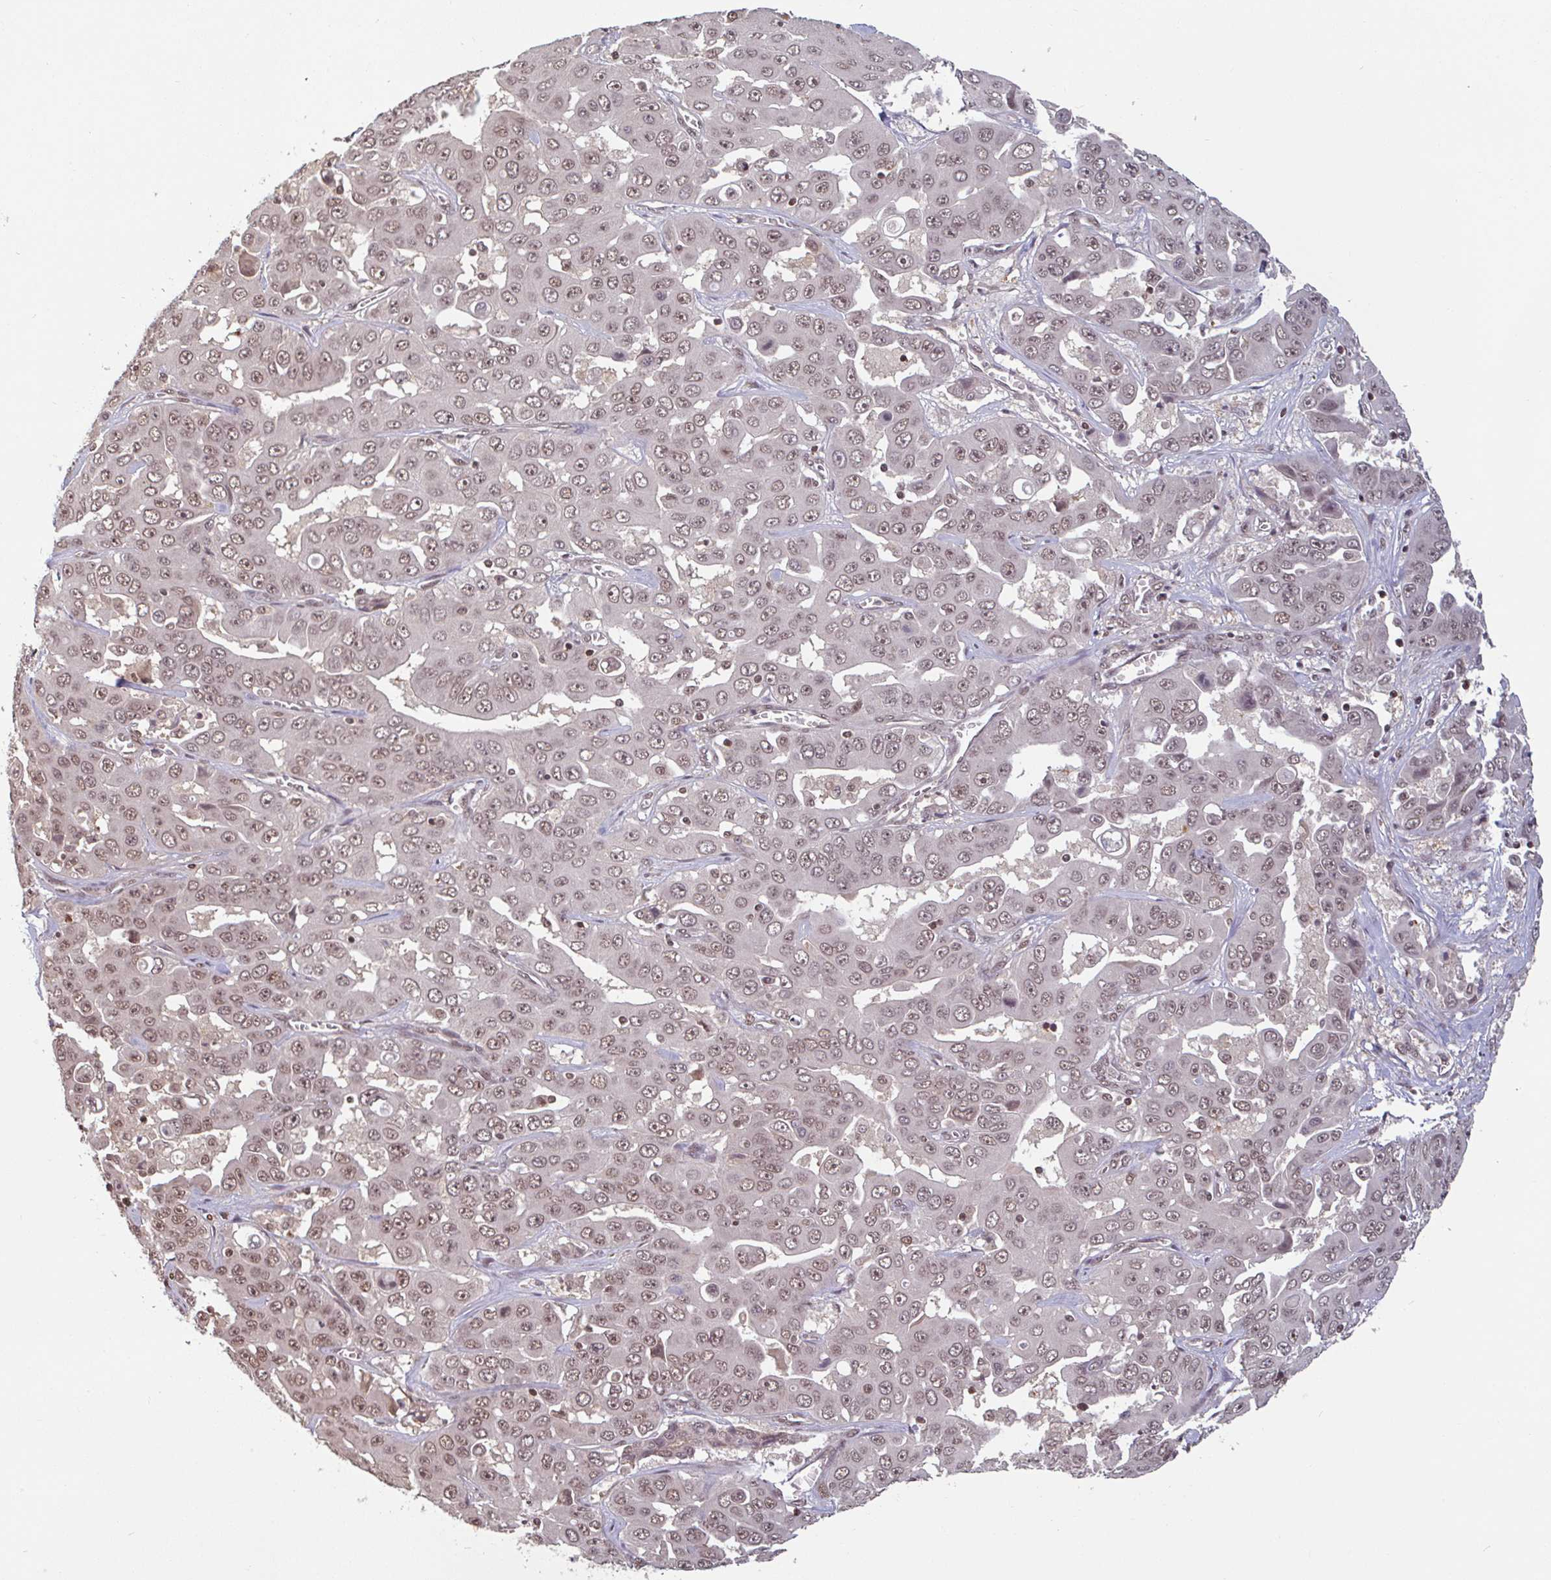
{"staining": {"intensity": "moderate", "quantity": ">75%", "location": "nuclear"}, "tissue": "liver cancer", "cell_type": "Tumor cells", "image_type": "cancer", "snomed": [{"axis": "morphology", "description": "Cholangiocarcinoma"}, {"axis": "topography", "description": "Liver"}], "caption": "A brown stain labels moderate nuclear expression of a protein in cholangiocarcinoma (liver) tumor cells.", "gene": "DR1", "patient": {"sex": "female", "age": 52}}